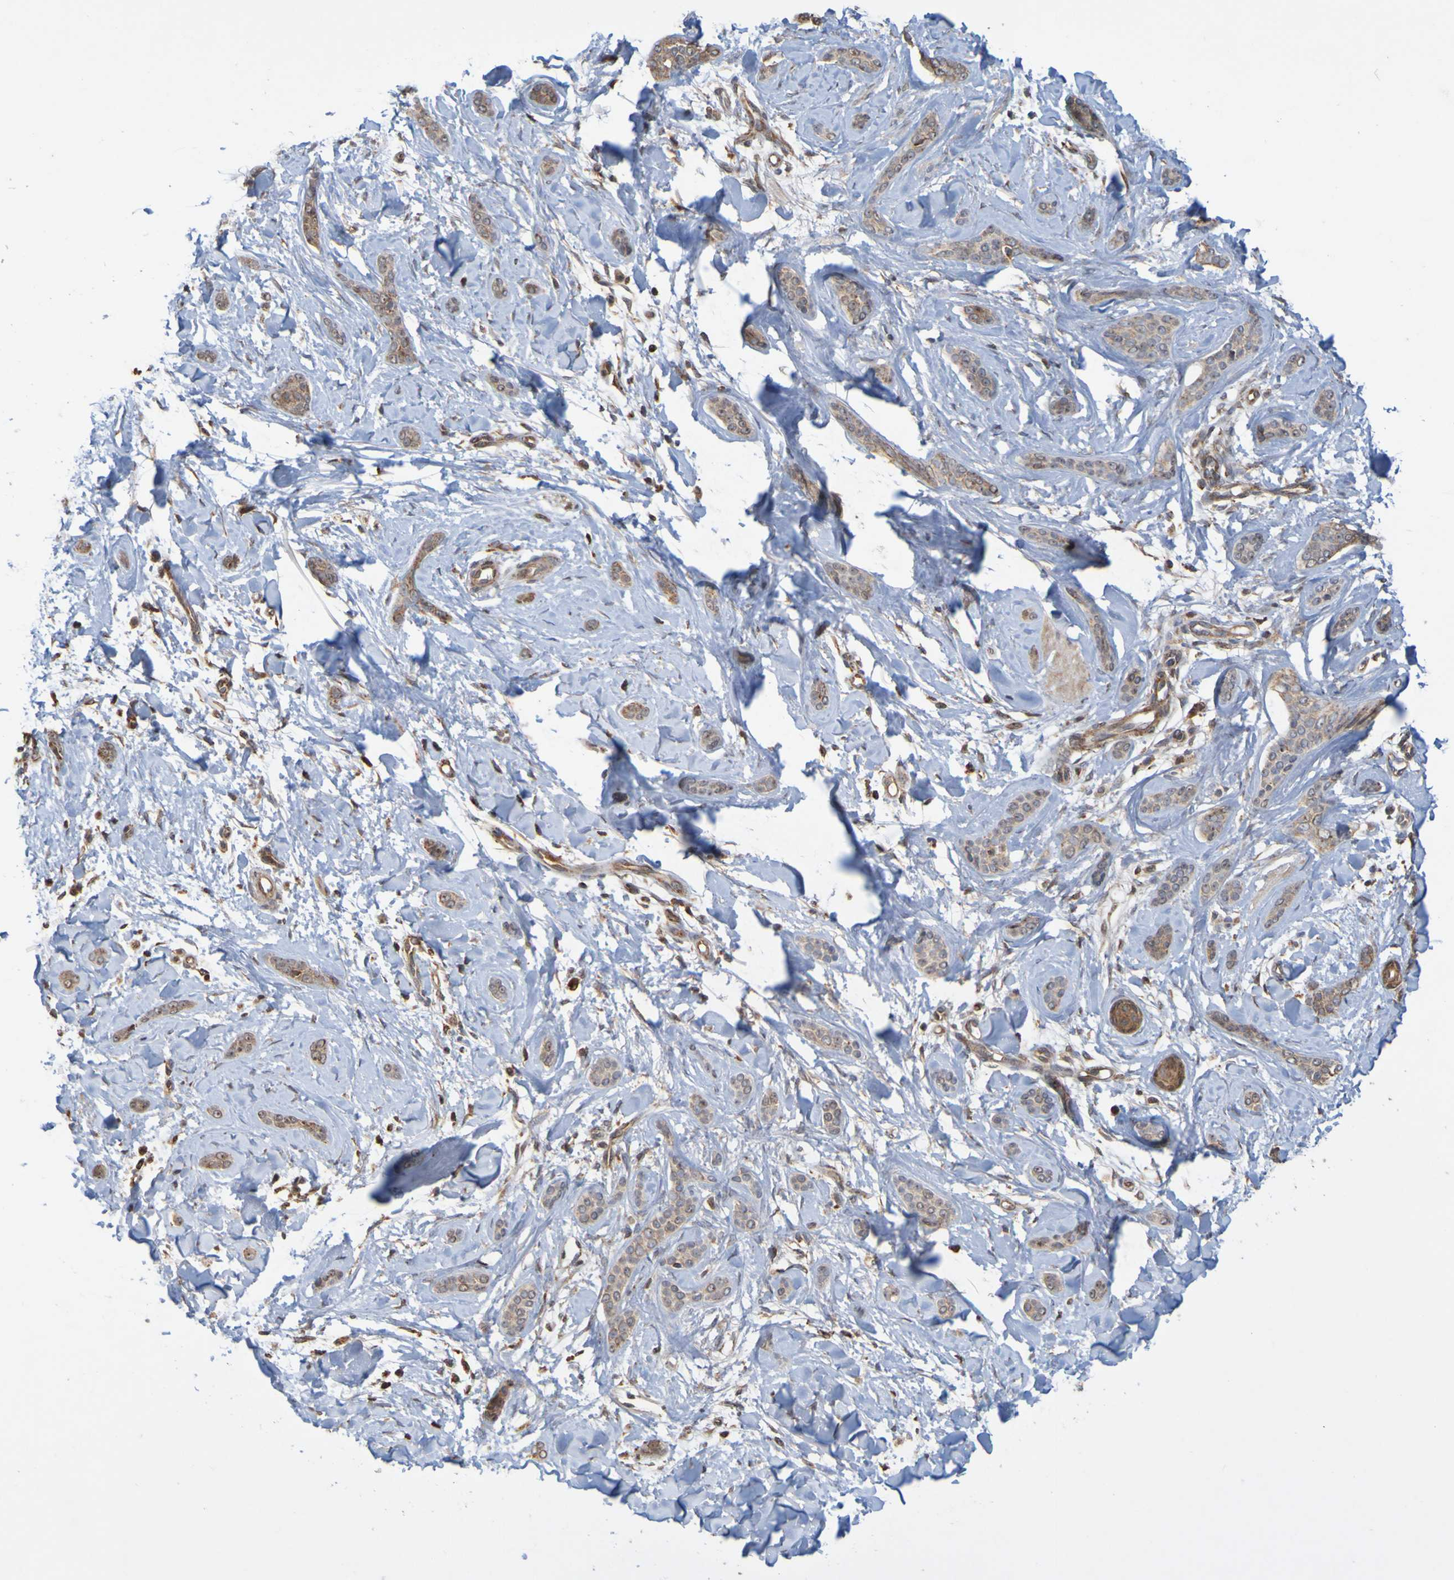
{"staining": {"intensity": "weak", "quantity": ">75%", "location": "cytoplasmic/membranous"}, "tissue": "skin cancer", "cell_type": "Tumor cells", "image_type": "cancer", "snomed": [{"axis": "morphology", "description": "Basal cell carcinoma"}, {"axis": "morphology", "description": "Adnexal tumor, benign"}, {"axis": "topography", "description": "Skin"}], "caption": "Skin basal cell carcinoma stained for a protein displays weak cytoplasmic/membranous positivity in tumor cells.", "gene": "TMBIM1", "patient": {"sex": "female", "age": 42}}